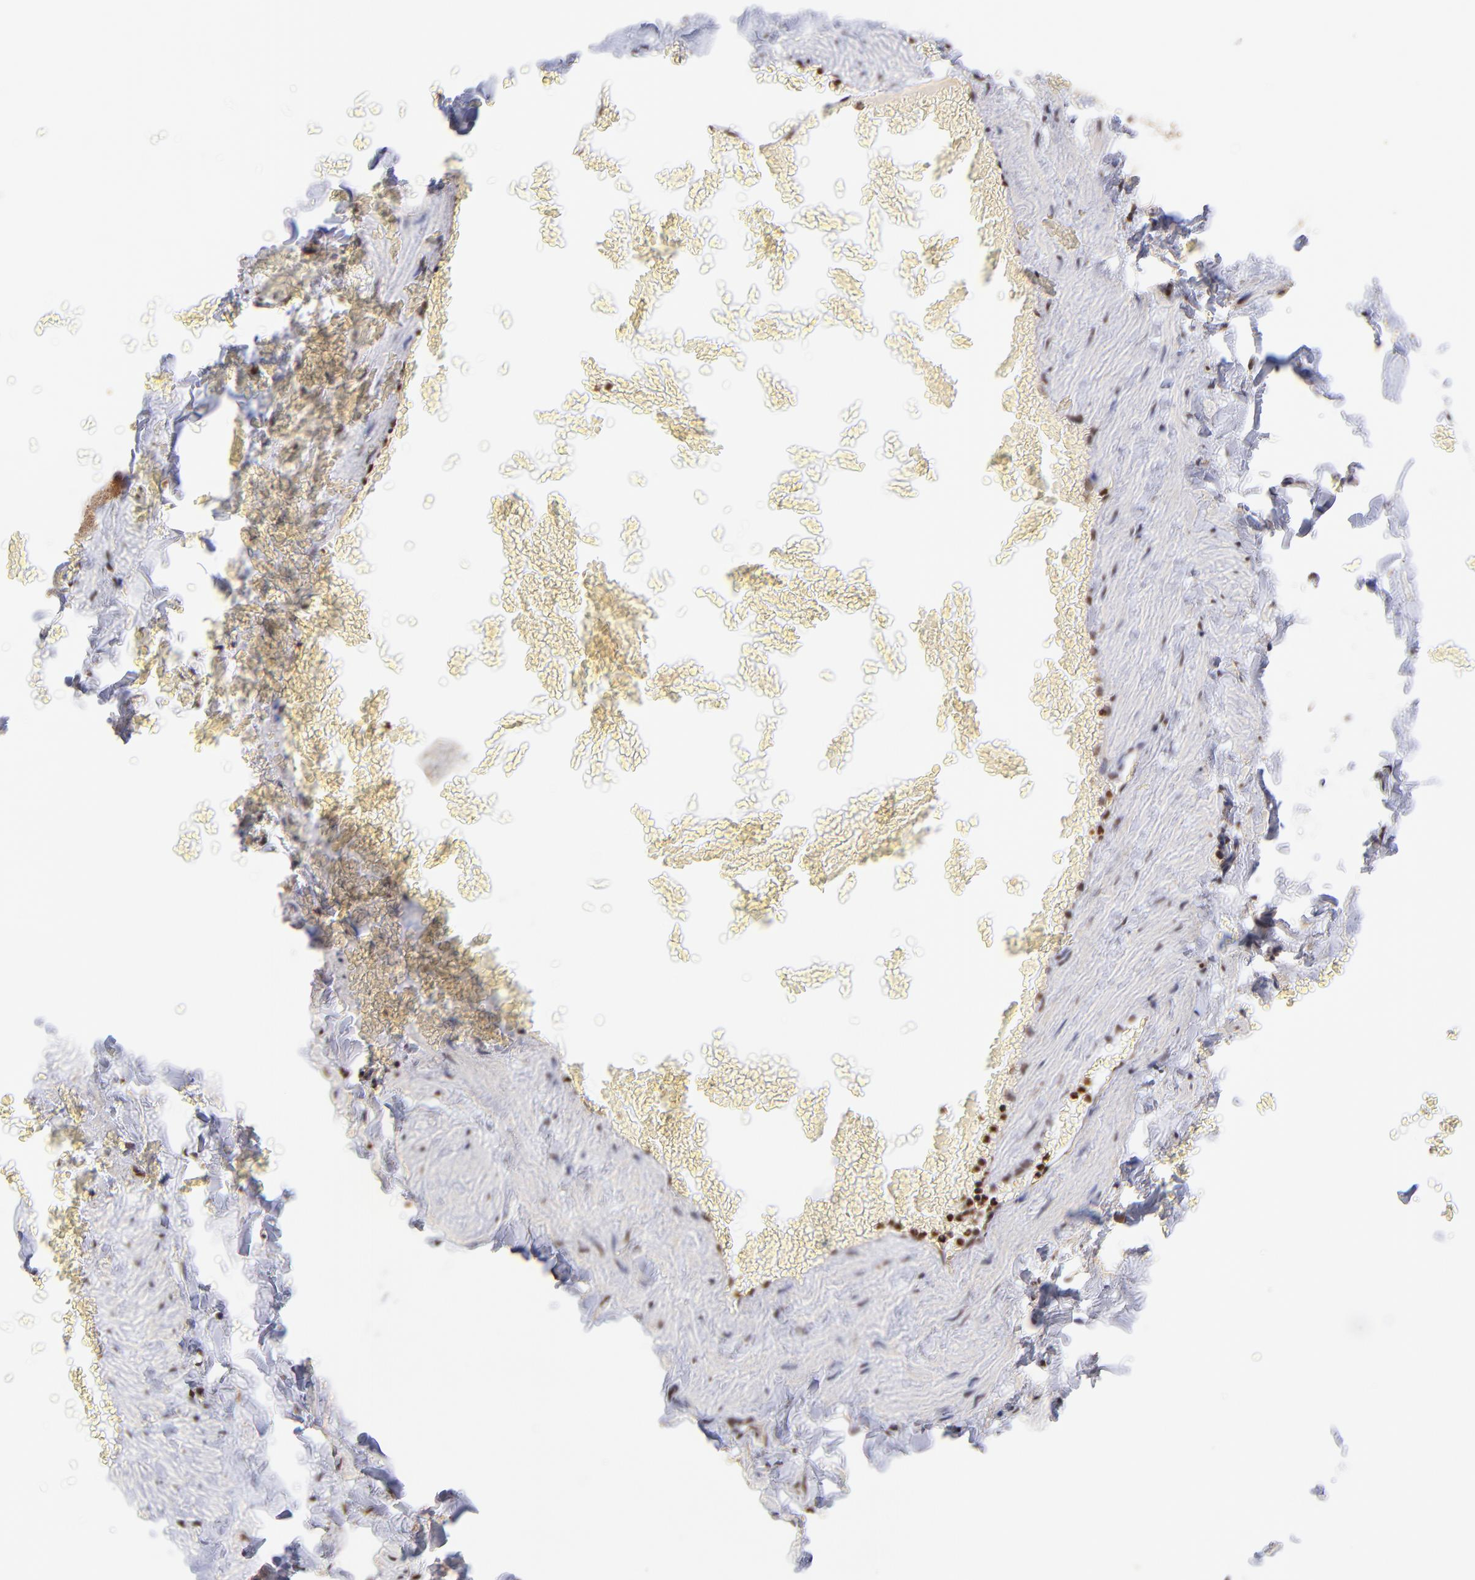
{"staining": {"intensity": "strong", "quantity": ">75%", "location": "nuclear"}, "tissue": "adipose tissue", "cell_type": "Adipocytes", "image_type": "normal", "snomed": [{"axis": "morphology", "description": "Normal tissue, NOS"}, {"axis": "topography", "description": "Vascular tissue"}], "caption": "A brown stain highlights strong nuclear positivity of a protein in adipocytes of normal adipose tissue. (Stains: DAB (3,3'-diaminobenzidine) in brown, nuclei in blue, Microscopy: brightfield microscopy at high magnification).", "gene": "WDR25", "patient": {"sex": "male", "age": 41}}